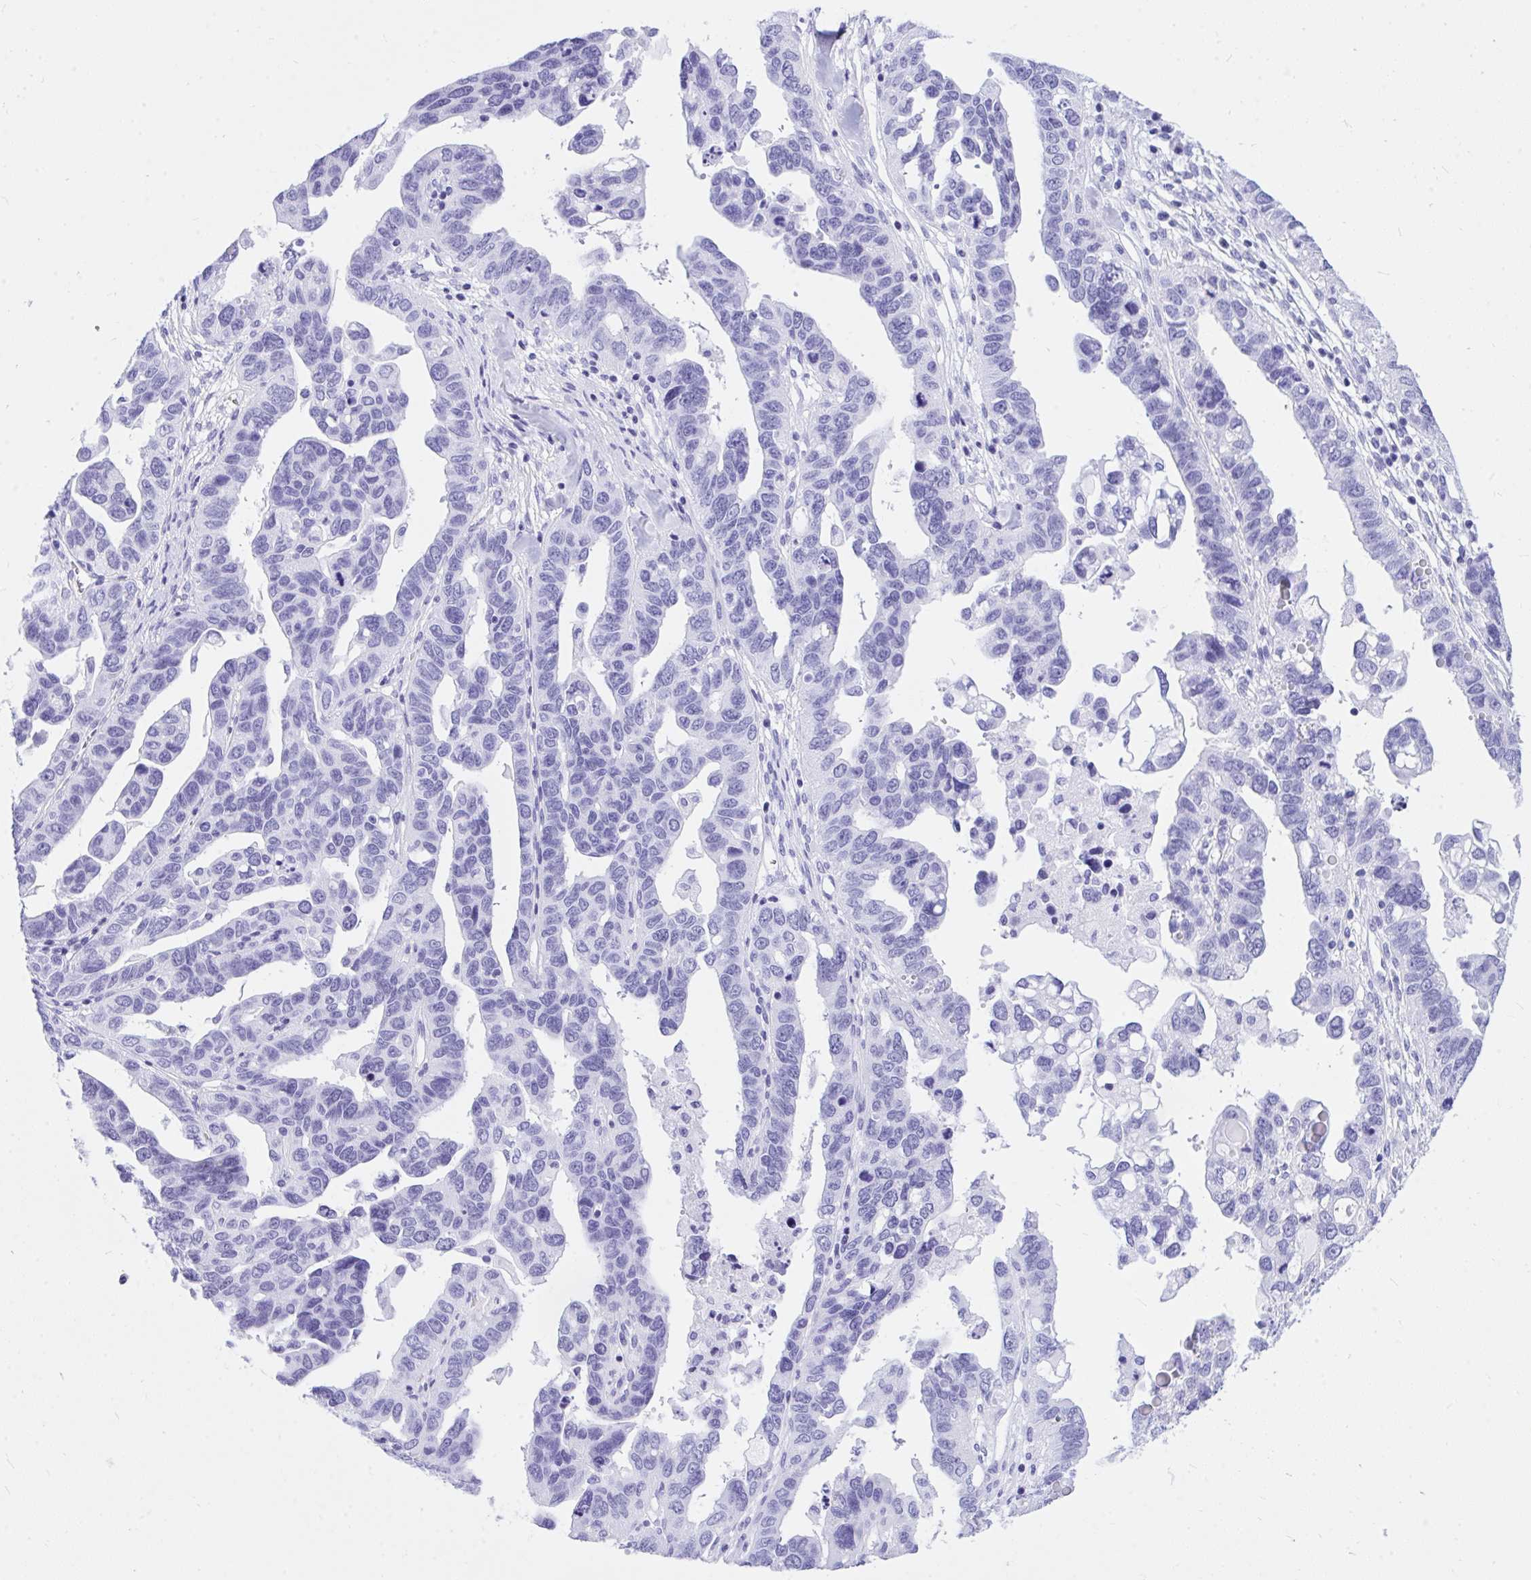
{"staining": {"intensity": "negative", "quantity": "none", "location": "none"}, "tissue": "ovarian cancer", "cell_type": "Tumor cells", "image_type": "cancer", "snomed": [{"axis": "morphology", "description": "Cystadenocarcinoma, serous, NOS"}, {"axis": "topography", "description": "Ovary"}], "caption": "This is an immunohistochemistry micrograph of human ovarian serous cystadenocarcinoma. There is no positivity in tumor cells.", "gene": "TLN2", "patient": {"sex": "female", "age": 69}}